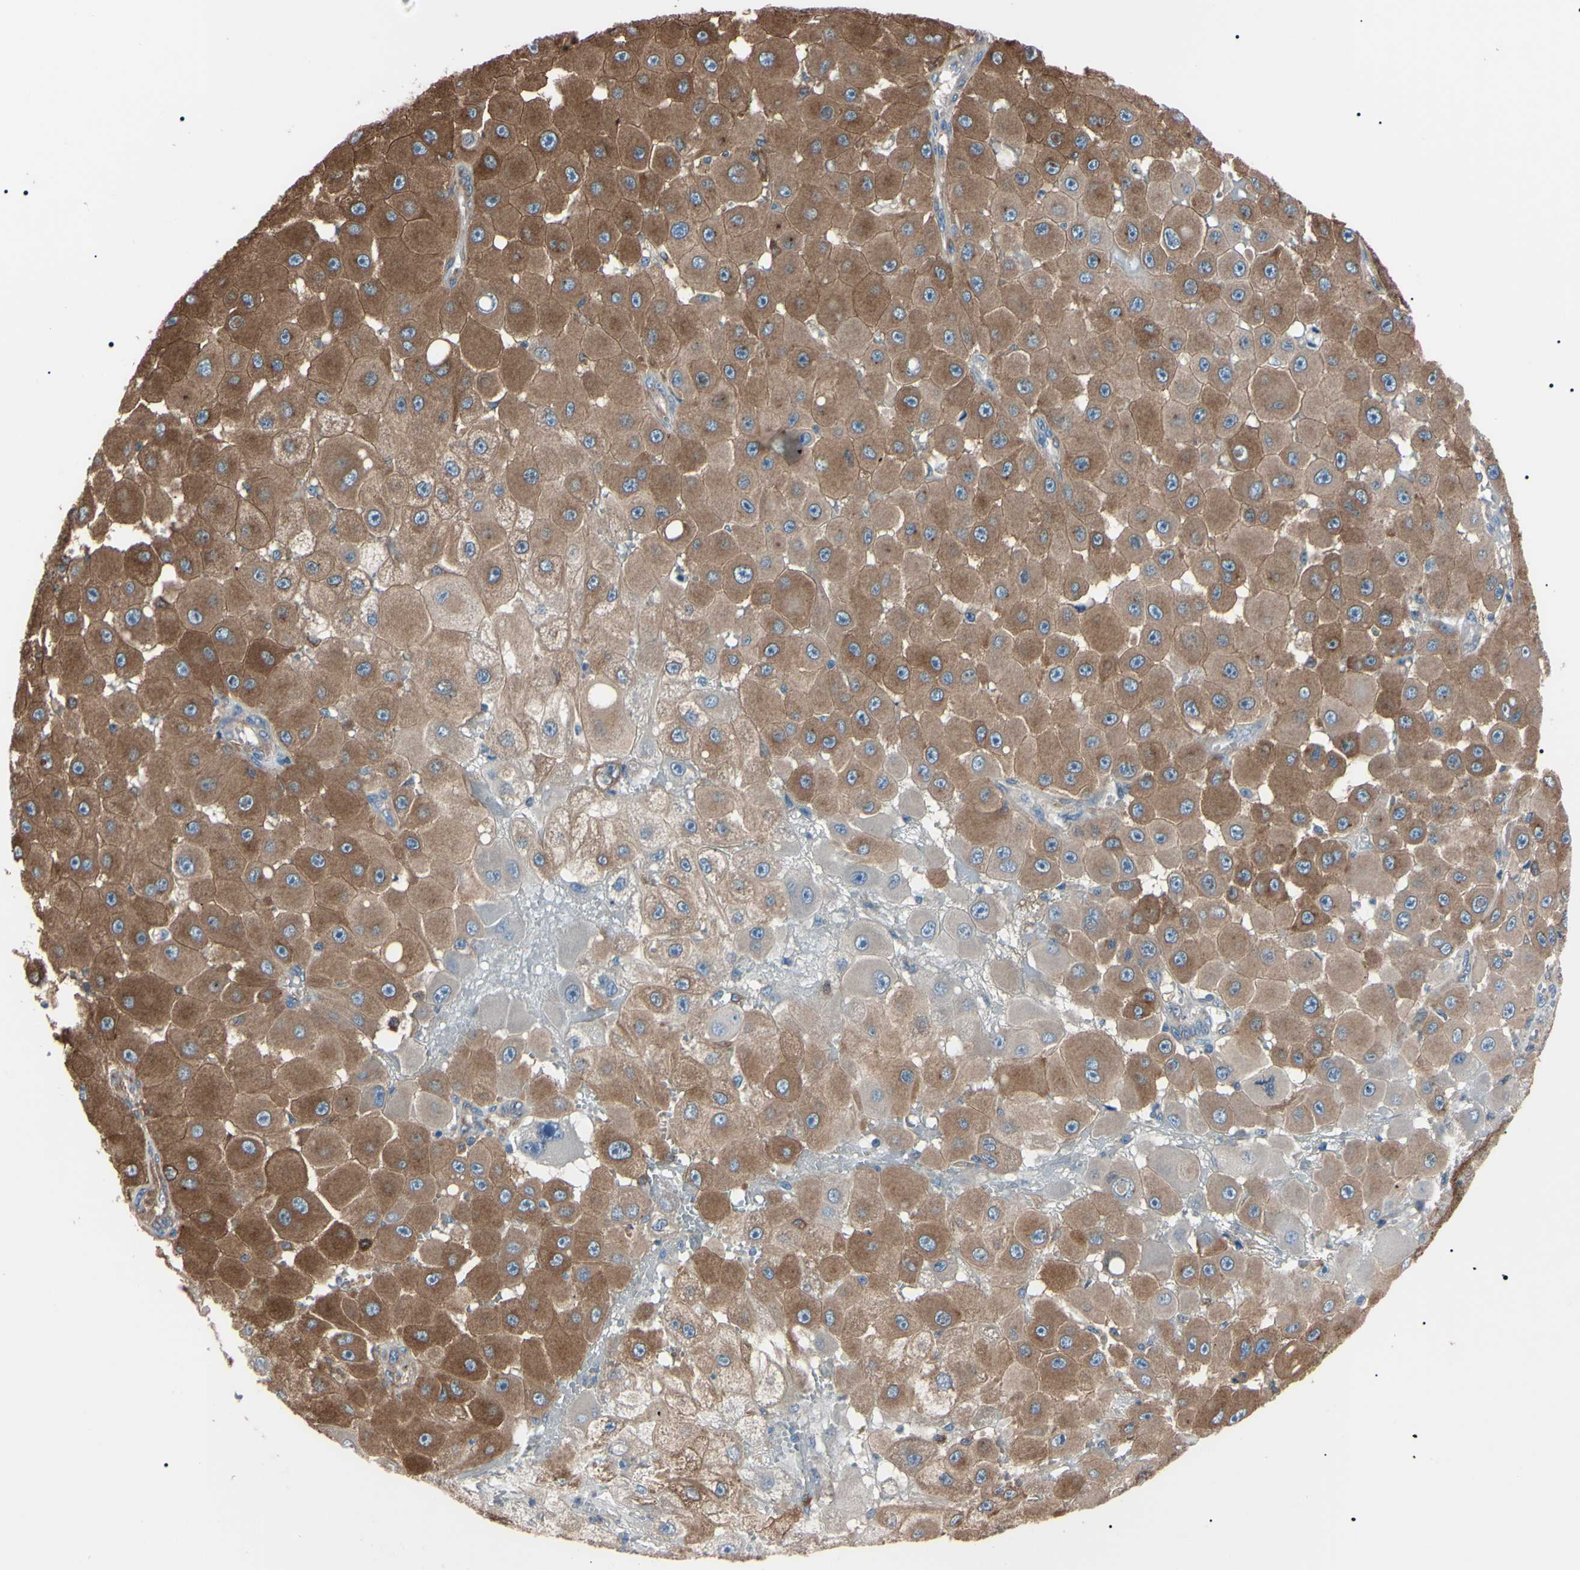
{"staining": {"intensity": "moderate", "quantity": ">75%", "location": "cytoplasmic/membranous"}, "tissue": "melanoma", "cell_type": "Tumor cells", "image_type": "cancer", "snomed": [{"axis": "morphology", "description": "Malignant melanoma, NOS"}, {"axis": "topography", "description": "Skin"}], "caption": "Human melanoma stained for a protein (brown) shows moderate cytoplasmic/membranous positive staining in approximately >75% of tumor cells.", "gene": "PRKACA", "patient": {"sex": "female", "age": 81}}